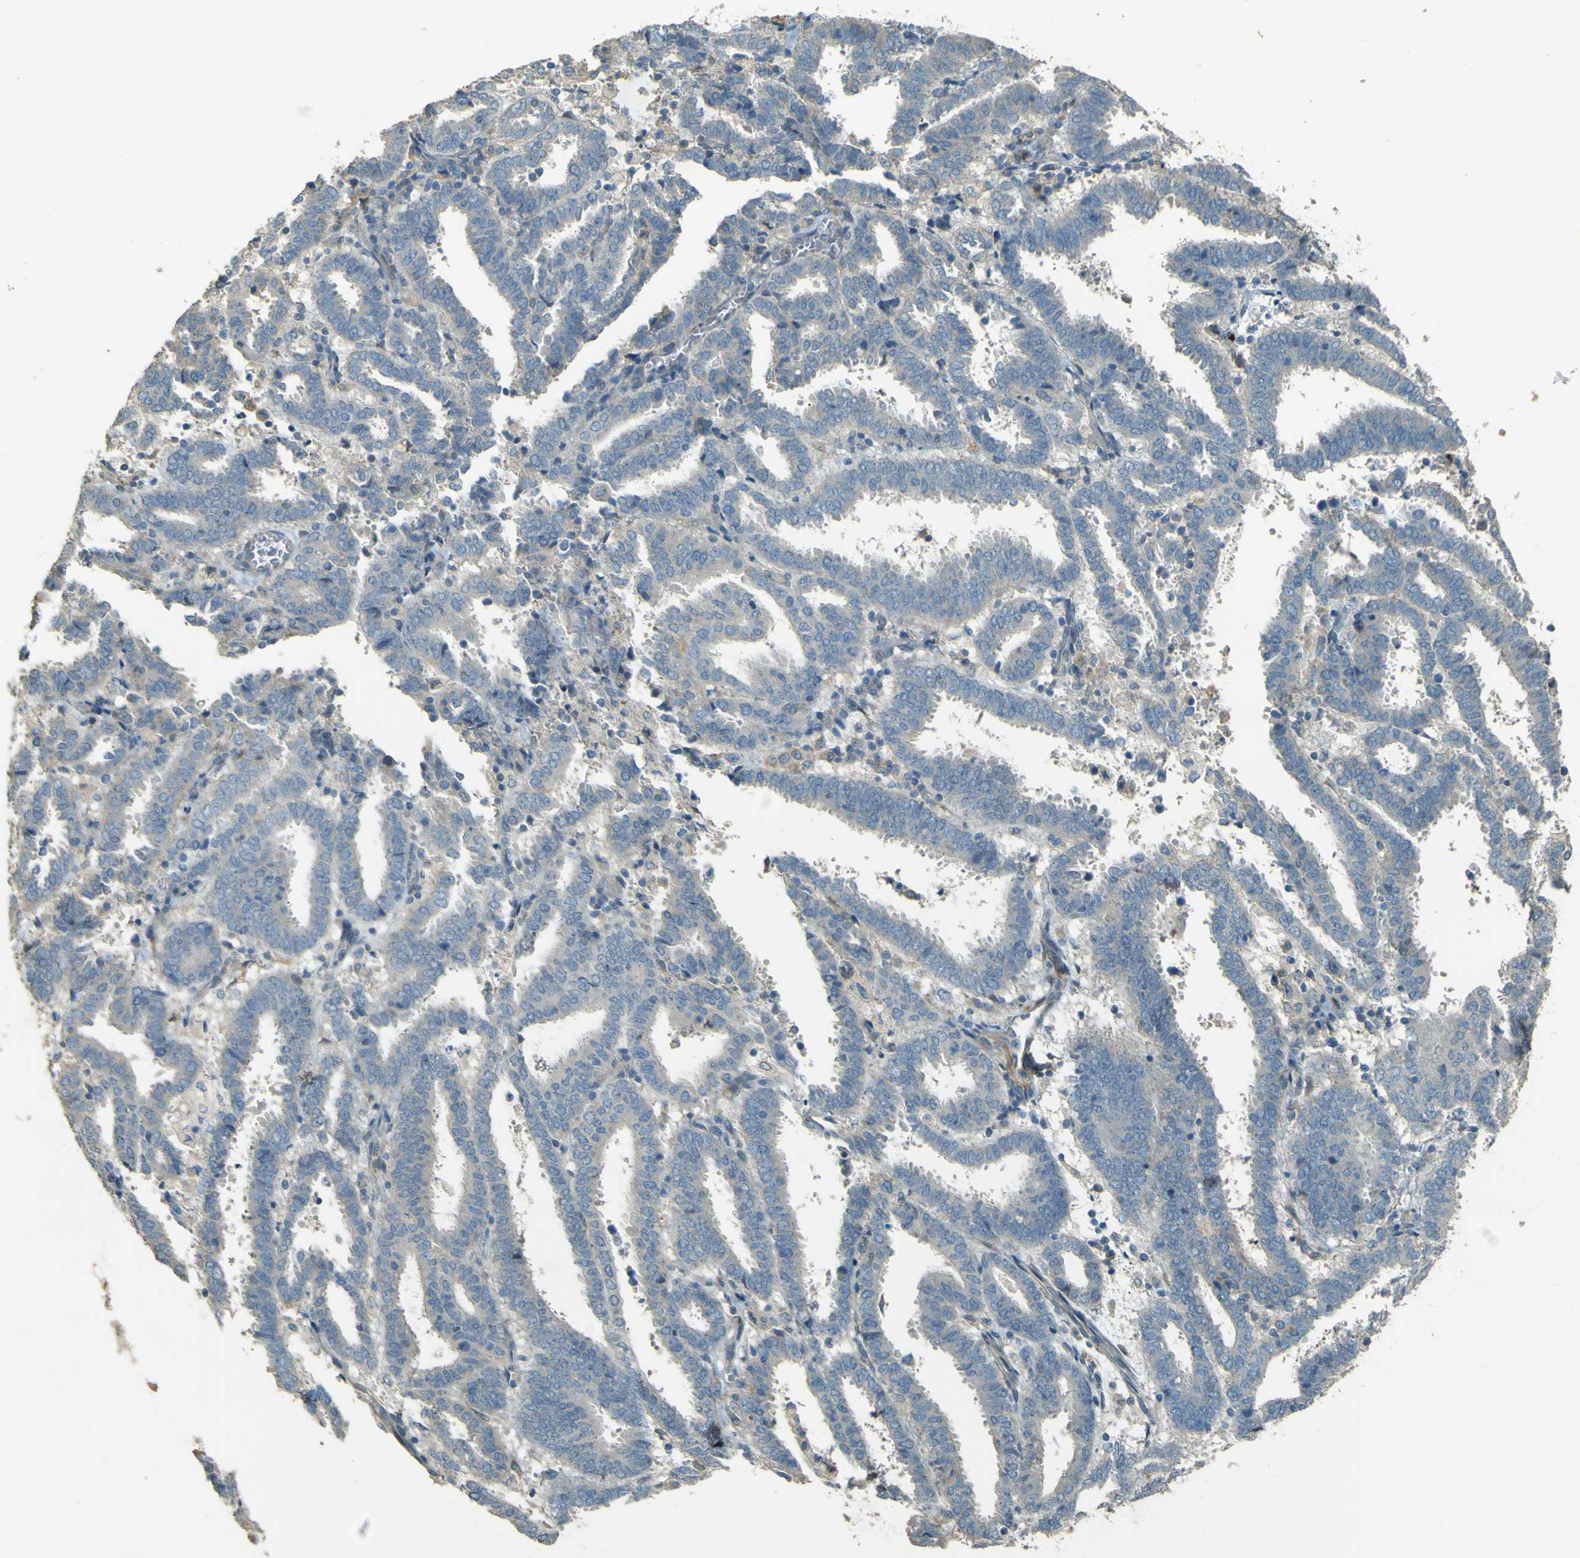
{"staining": {"intensity": "negative", "quantity": "none", "location": "none"}, "tissue": "endometrial cancer", "cell_type": "Tumor cells", "image_type": "cancer", "snomed": [{"axis": "morphology", "description": "Adenocarcinoma, NOS"}, {"axis": "topography", "description": "Uterus"}], "caption": "Endometrial cancer (adenocarcinoma) was stained to show a protein in brown. There is no significant staining in tumor cells.", "gene": "NEXN", "patient": {"sex": "female", "age": 83}}